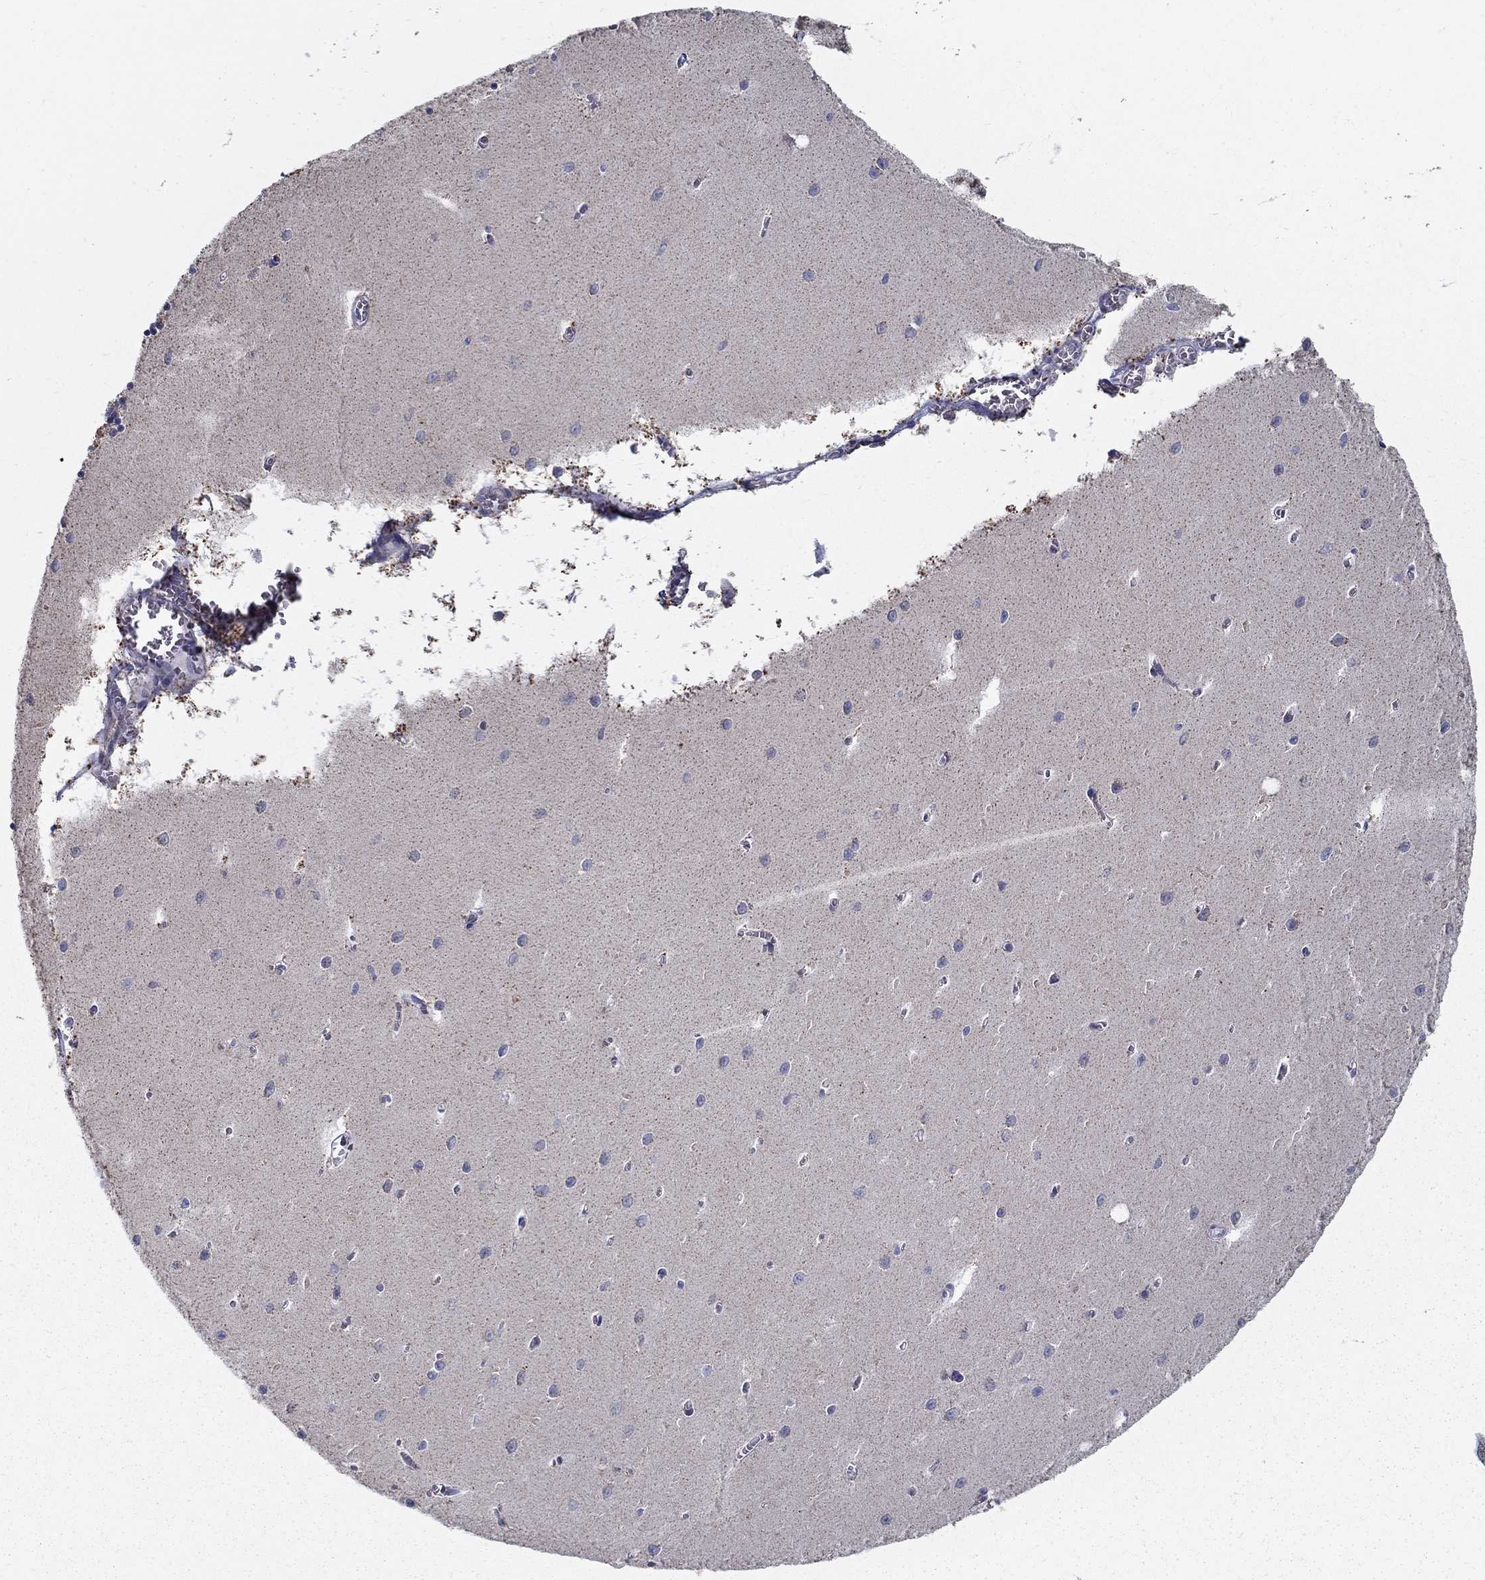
{"staining": {"intensity": "negative", "quantity": "none", "location": "none"}, "tissue": "cerebellum", "cell_type": "Cells in granular layer", "image_type": "normal", "snomed": [{"axis": "morphology", "description": "Normal tissue, NOS"}, {"axis": "topography", "description": "Cerebellum"}], "caption": "Protein analysis of benign cerebellum exhibits no significant expression in cells in granular layer. The staining was performed using DAB to visualize the protein expression in brown, while the nuclei were stained in blue with hematoxylin (Magnification: 20x).", "gene": "NME5", "patient": {"sex": "female", "age": 64}}